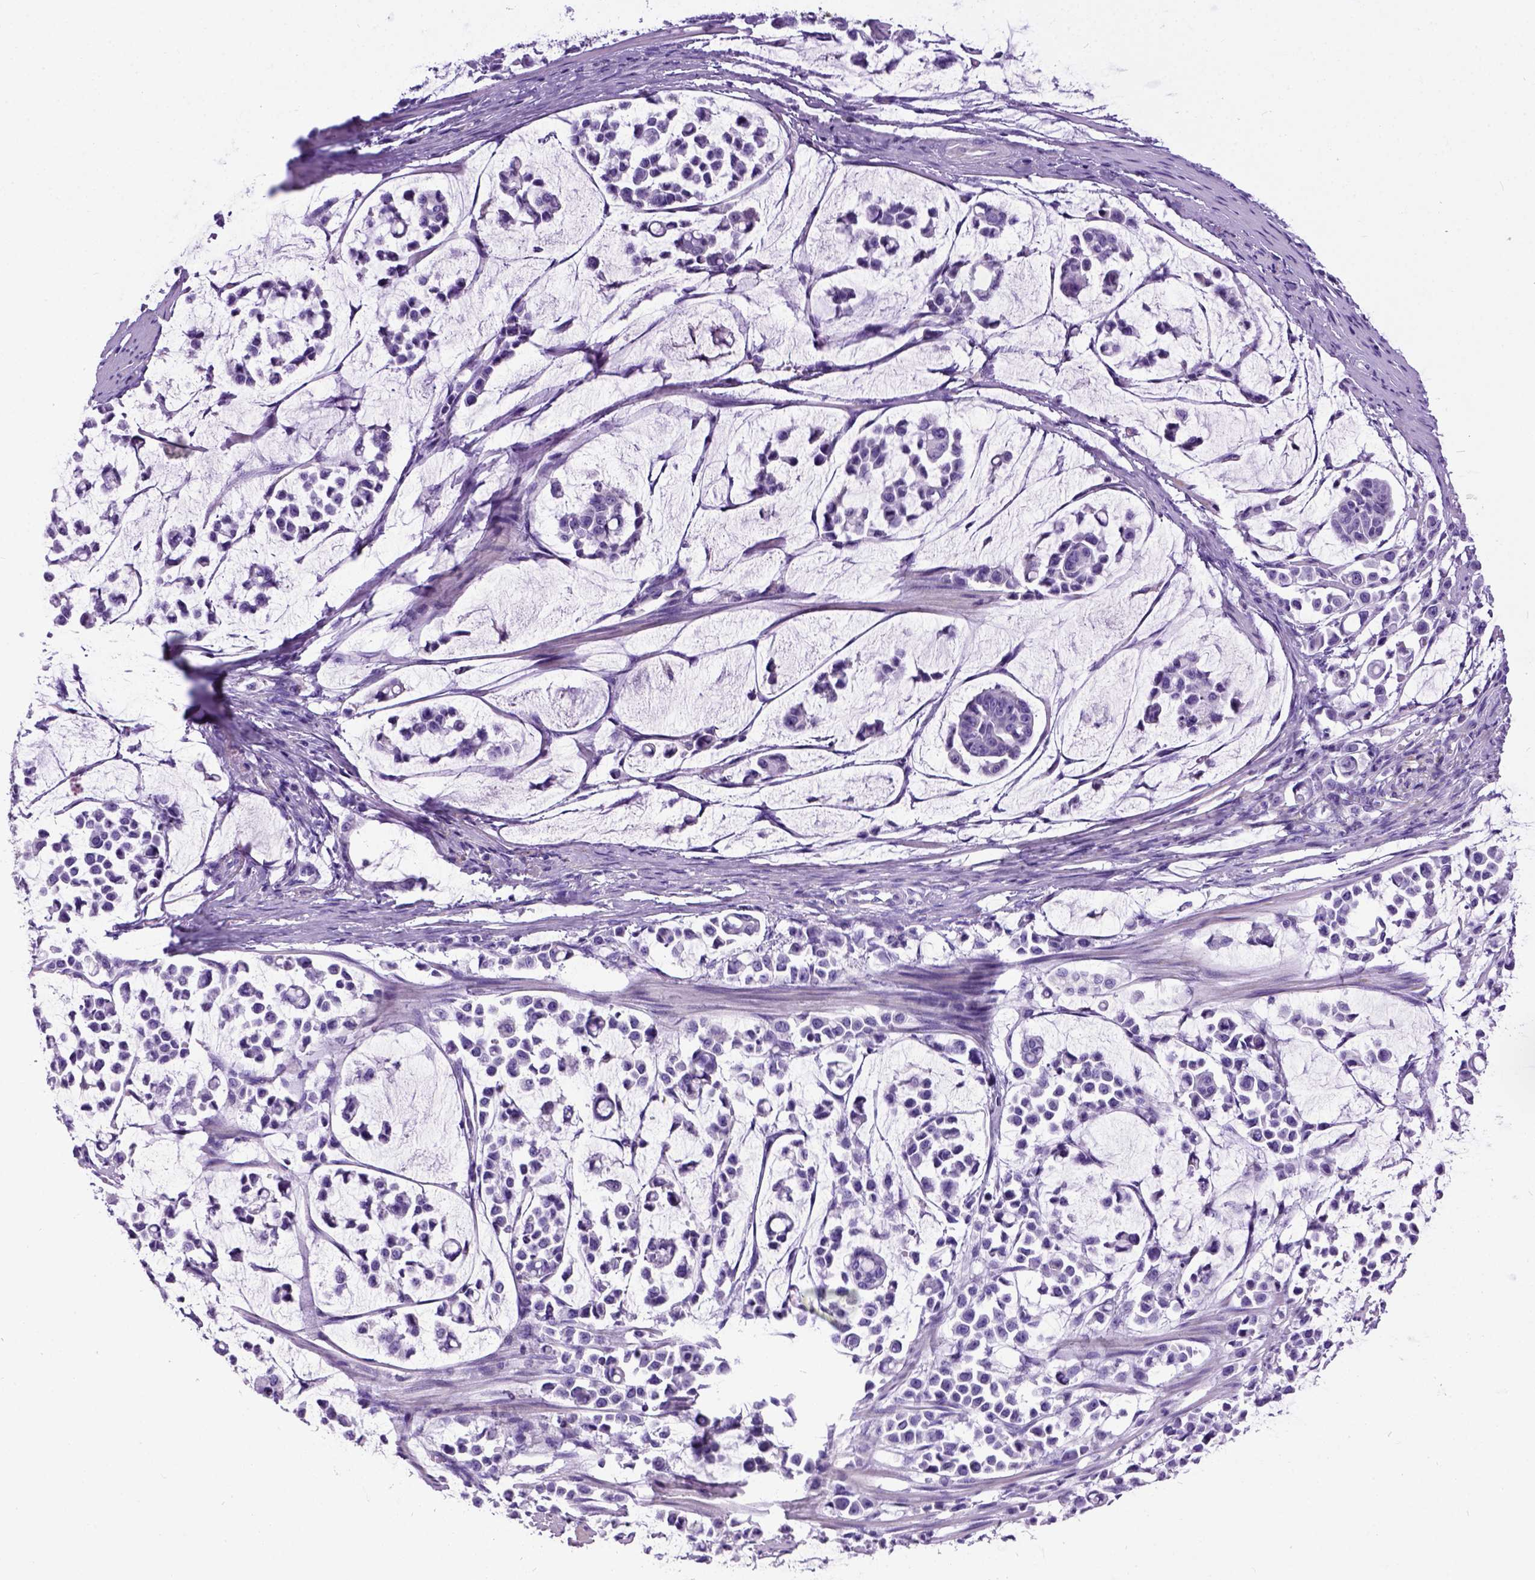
{"staining": {"intensity": "negative", "quantity": "none", "location": "none"}, "tissue": "stomach cancer", "cell_type": "Tumor cells", "image_type": "cancer", "snomed": [{"axis": "morphology", "description": "Adenocarcinoma, NOS"}, {"axis": "topography", "description": "Stomach"}], "caption": "This is an IHC photomicrograph of human stomach cancer (adenocarcinoma). There is no staining in tumor cells.", "gene": "IGF2", "patient": {"sex": "male", "age": 82}}